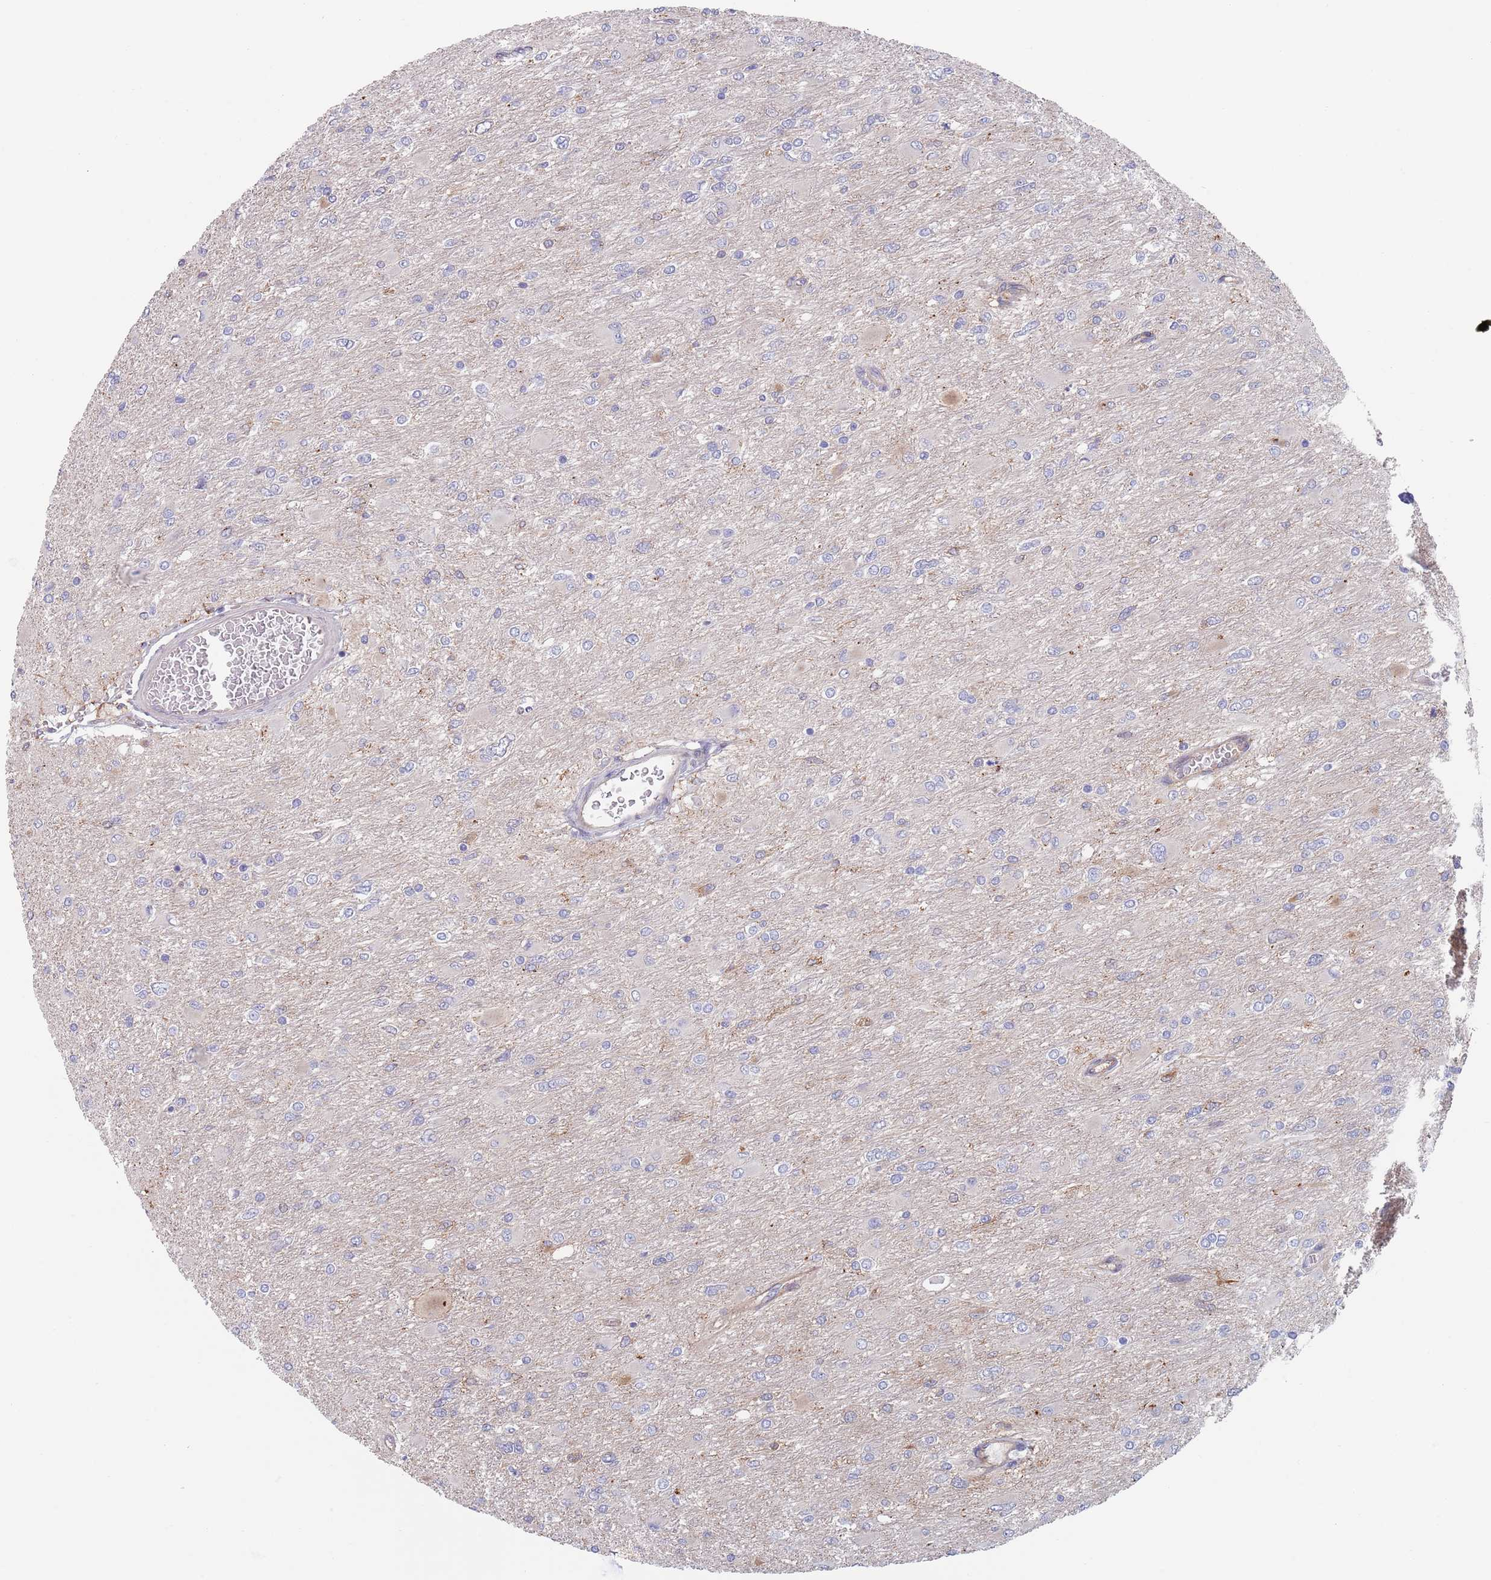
{"staining": {"intensity": "negative", "quantity": "none", "location": "none"}, "tissue": "glioma", "cell_type": "Tumor cells", "image_type": "cancer", "snomed": [{"axis": "morphology", "description": "Glioma, malignant, High grade"}, {"axis": "topography", "description": "Cerebral cortex"}], "caption": "High power microscopy photomicrograph of an immunohistochemistry (IHC) micrograph of malignant high-grade glioma, revealing no significant expression in tumor cells.", "gene": "APPL2", "patient": {"sex": "female", "age": 36}}